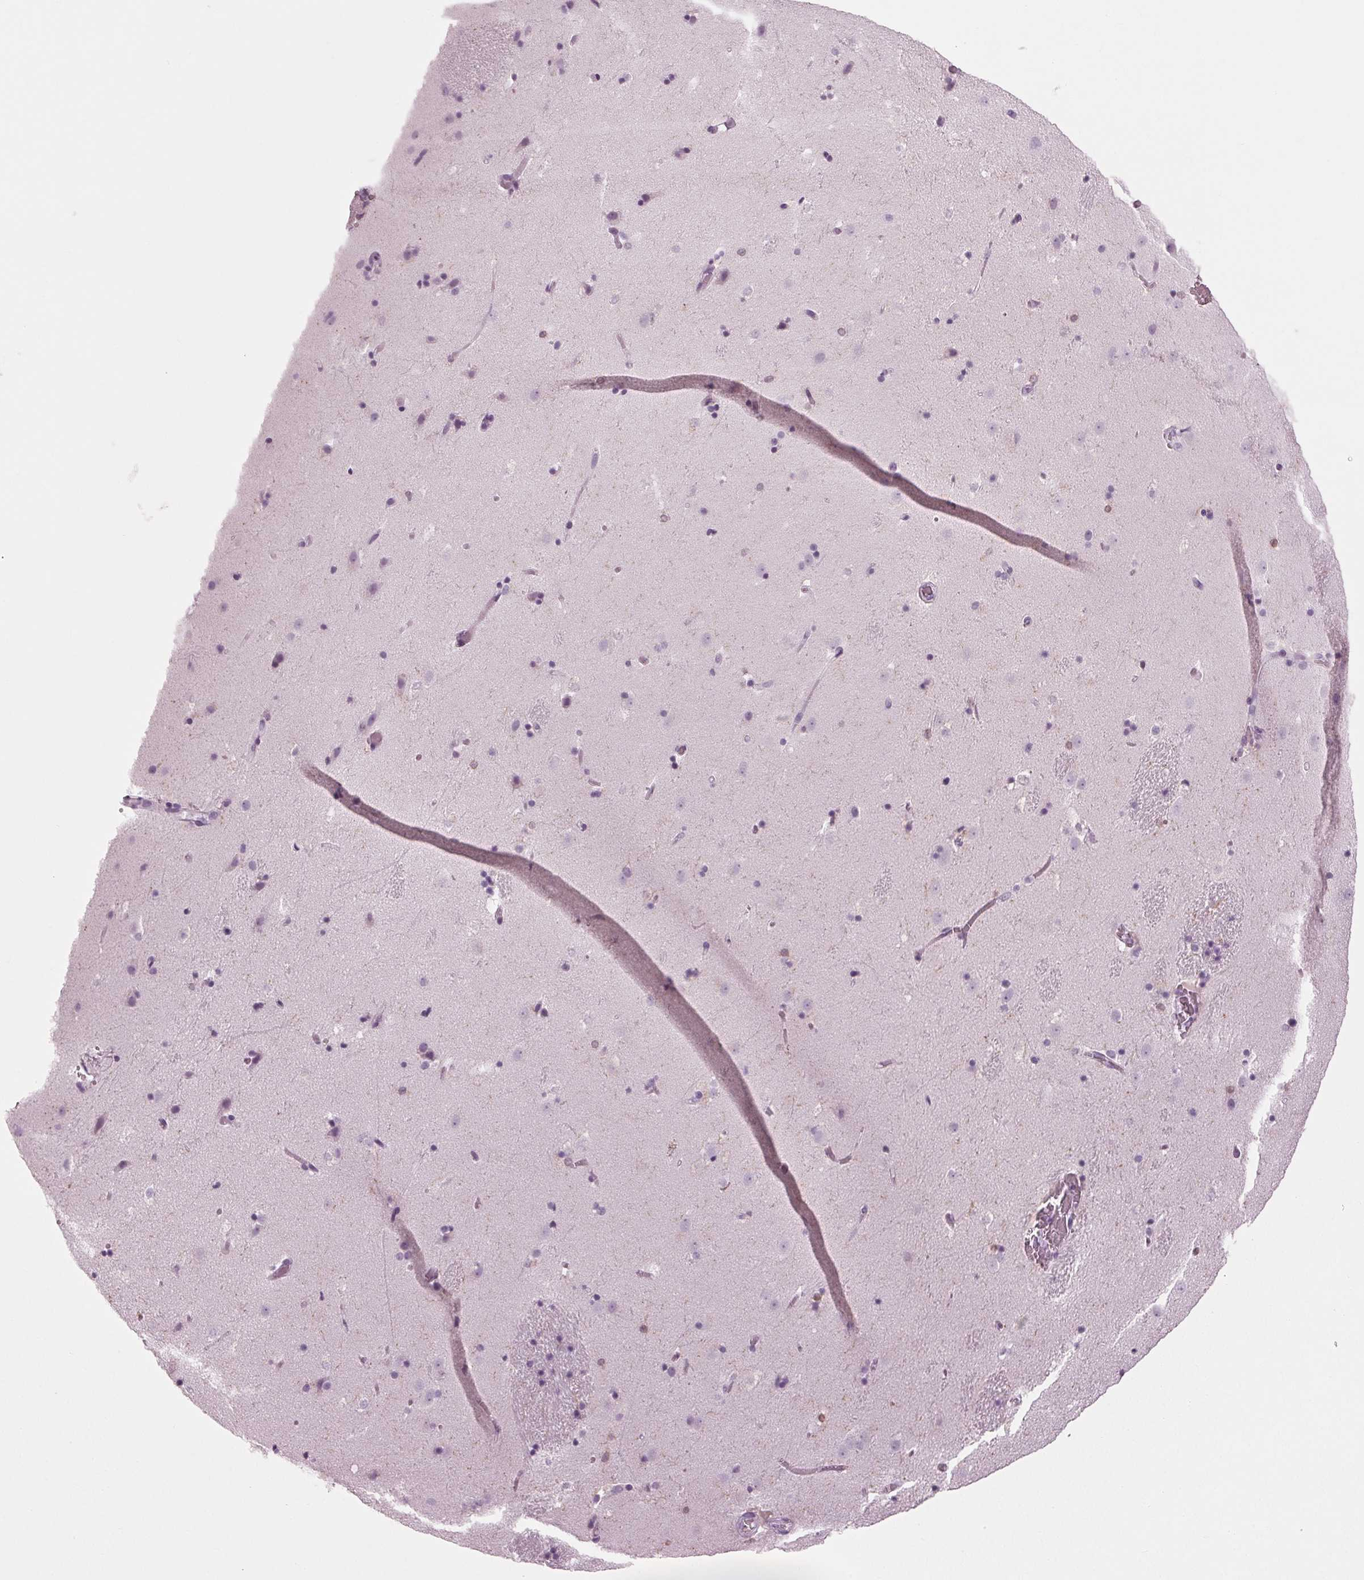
{"staining": {"intensity": "negative", "quantity": "none", "location": "none"}, "tissue": "caudate", "cell_type": "Glial cells", "image_type": "normal", "snomed": [{"axis": "morphology", "description": "Normal tissue, NOS"}, {"axis": "topography", "description": "Lateral ventricle wall"}], "caption": "High magnification brightfield microscopy of normal caudate stained with DAB (brown) and counterstained with hematoxylin (blue): glial cells show no significant expression. (DAB (3,3'-diaminobenzidine) immunohistochemistry, high magnification).", "gene": "BTLA", "patient": {"sex": "male", "age": 37}}